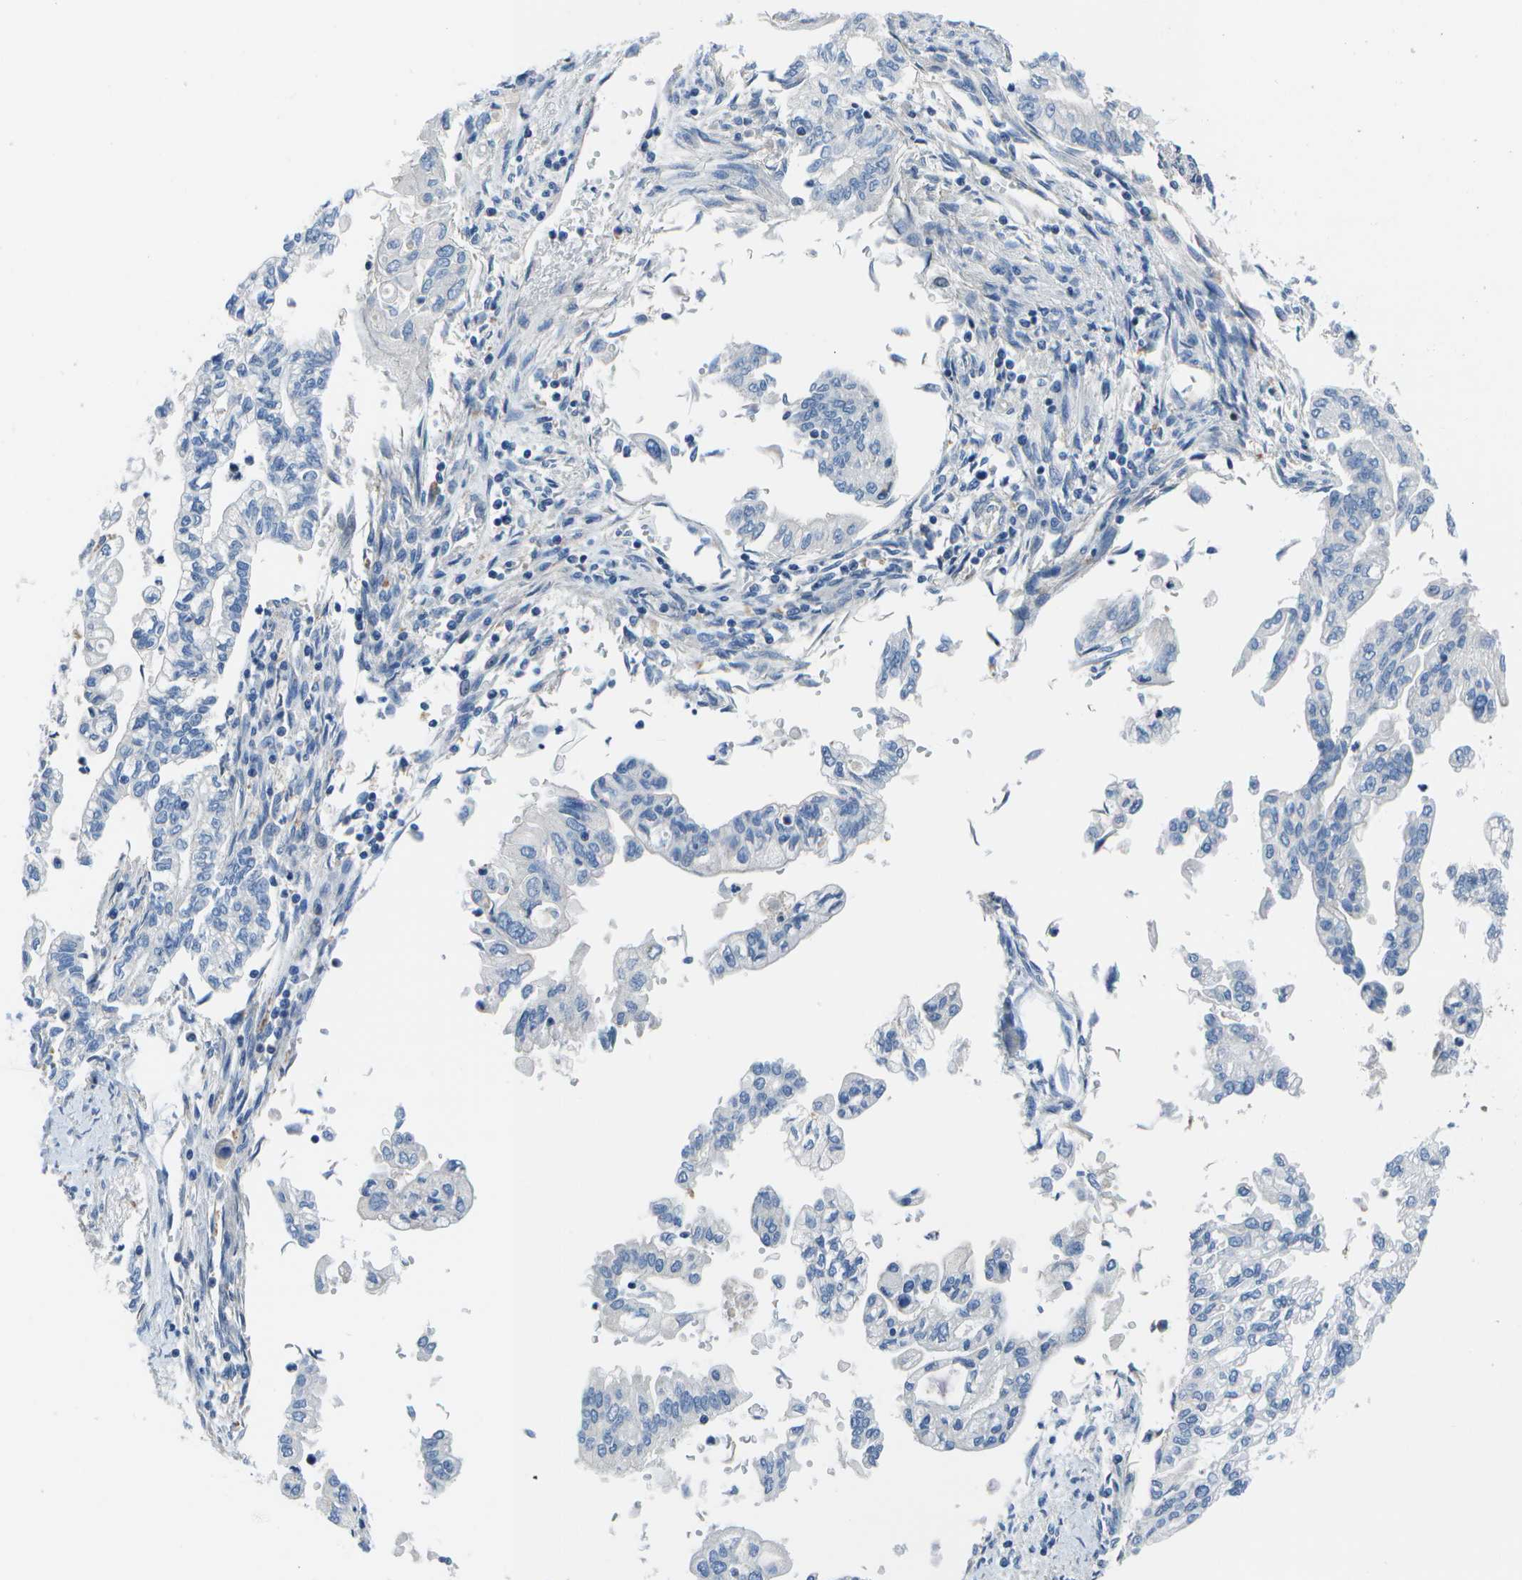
{"staining": {"intensity": "negative", "quantity": "none", "location": "none"}, "tissue": "pancreatic cancer", "cell_type": "Tumor cells", "image_type": "cancer", "snomed": [{"axis": "morphology", "description": "Normal tissue, NOS"}, {"axis": "topography", "description": "Pancreas"}], "caption": "This is an immunohistochemistry photomicrograph of pancreatic cancer. There is no positivity in tumor cells.", "gene": "DCT", "patient": {"sex": "male", "age": 42}}